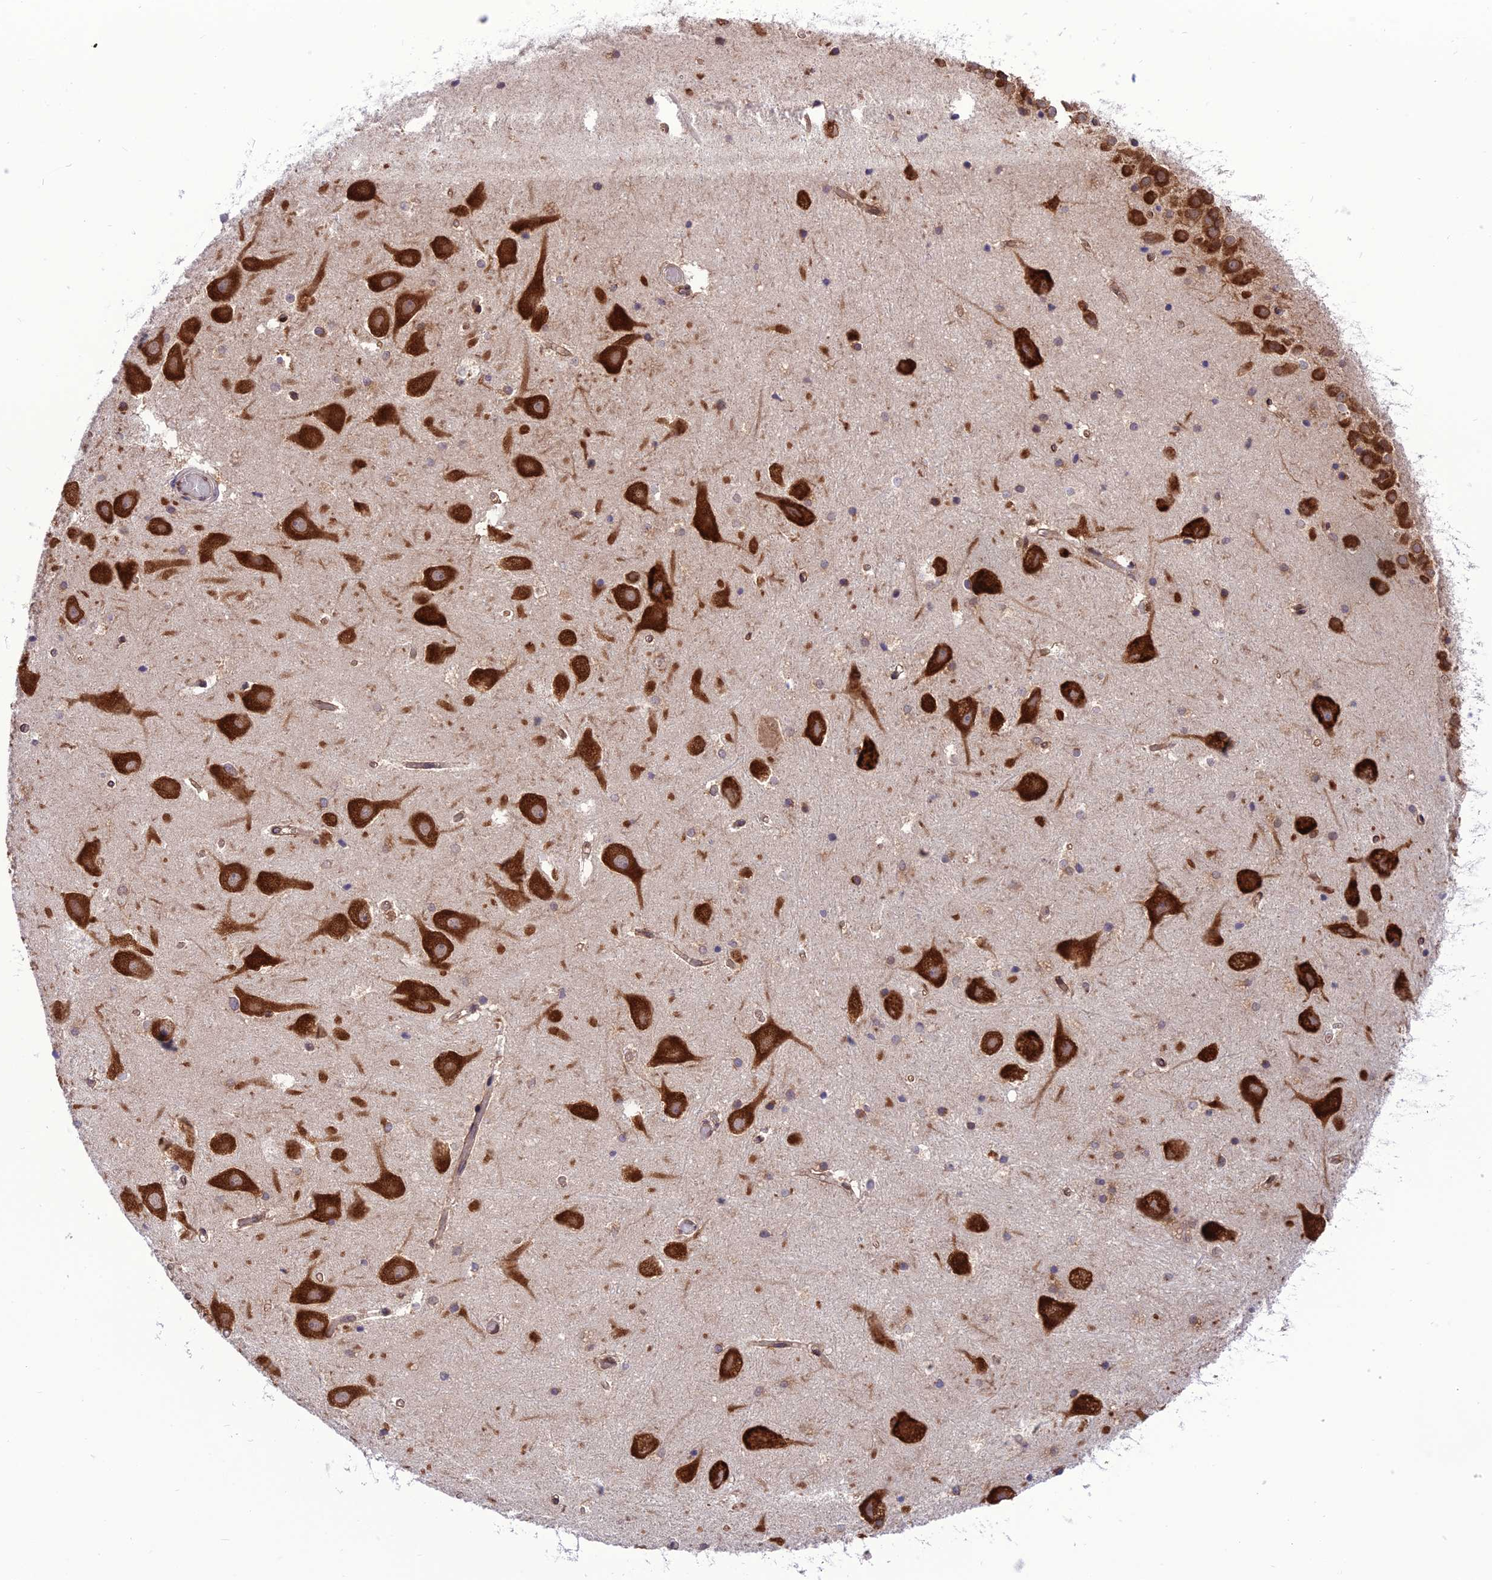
{"staining": {"intensity": "moderate", "quantity": "<25%", "location": "cytoplasmic/membranous"}, "tissue": "hippocampus", "cell_type": "Glial cells", "image_type": "normal", "snomed": [{"axis": "morphology", "description": "Normal tissue, NOS"}, {"axis": "topography", "description": "Hippocampus"}], "caption": "Immunohistochemical staining of normal hippocampus demonstrates moderate cytoplasmic/membranous protein staining in approximately <25% of glial cells. (brown staining indicates protein expression, while blue staining denotes nuclei).", "gene": "DHCR7", "patient": {"sex": "female", "age": 52}}